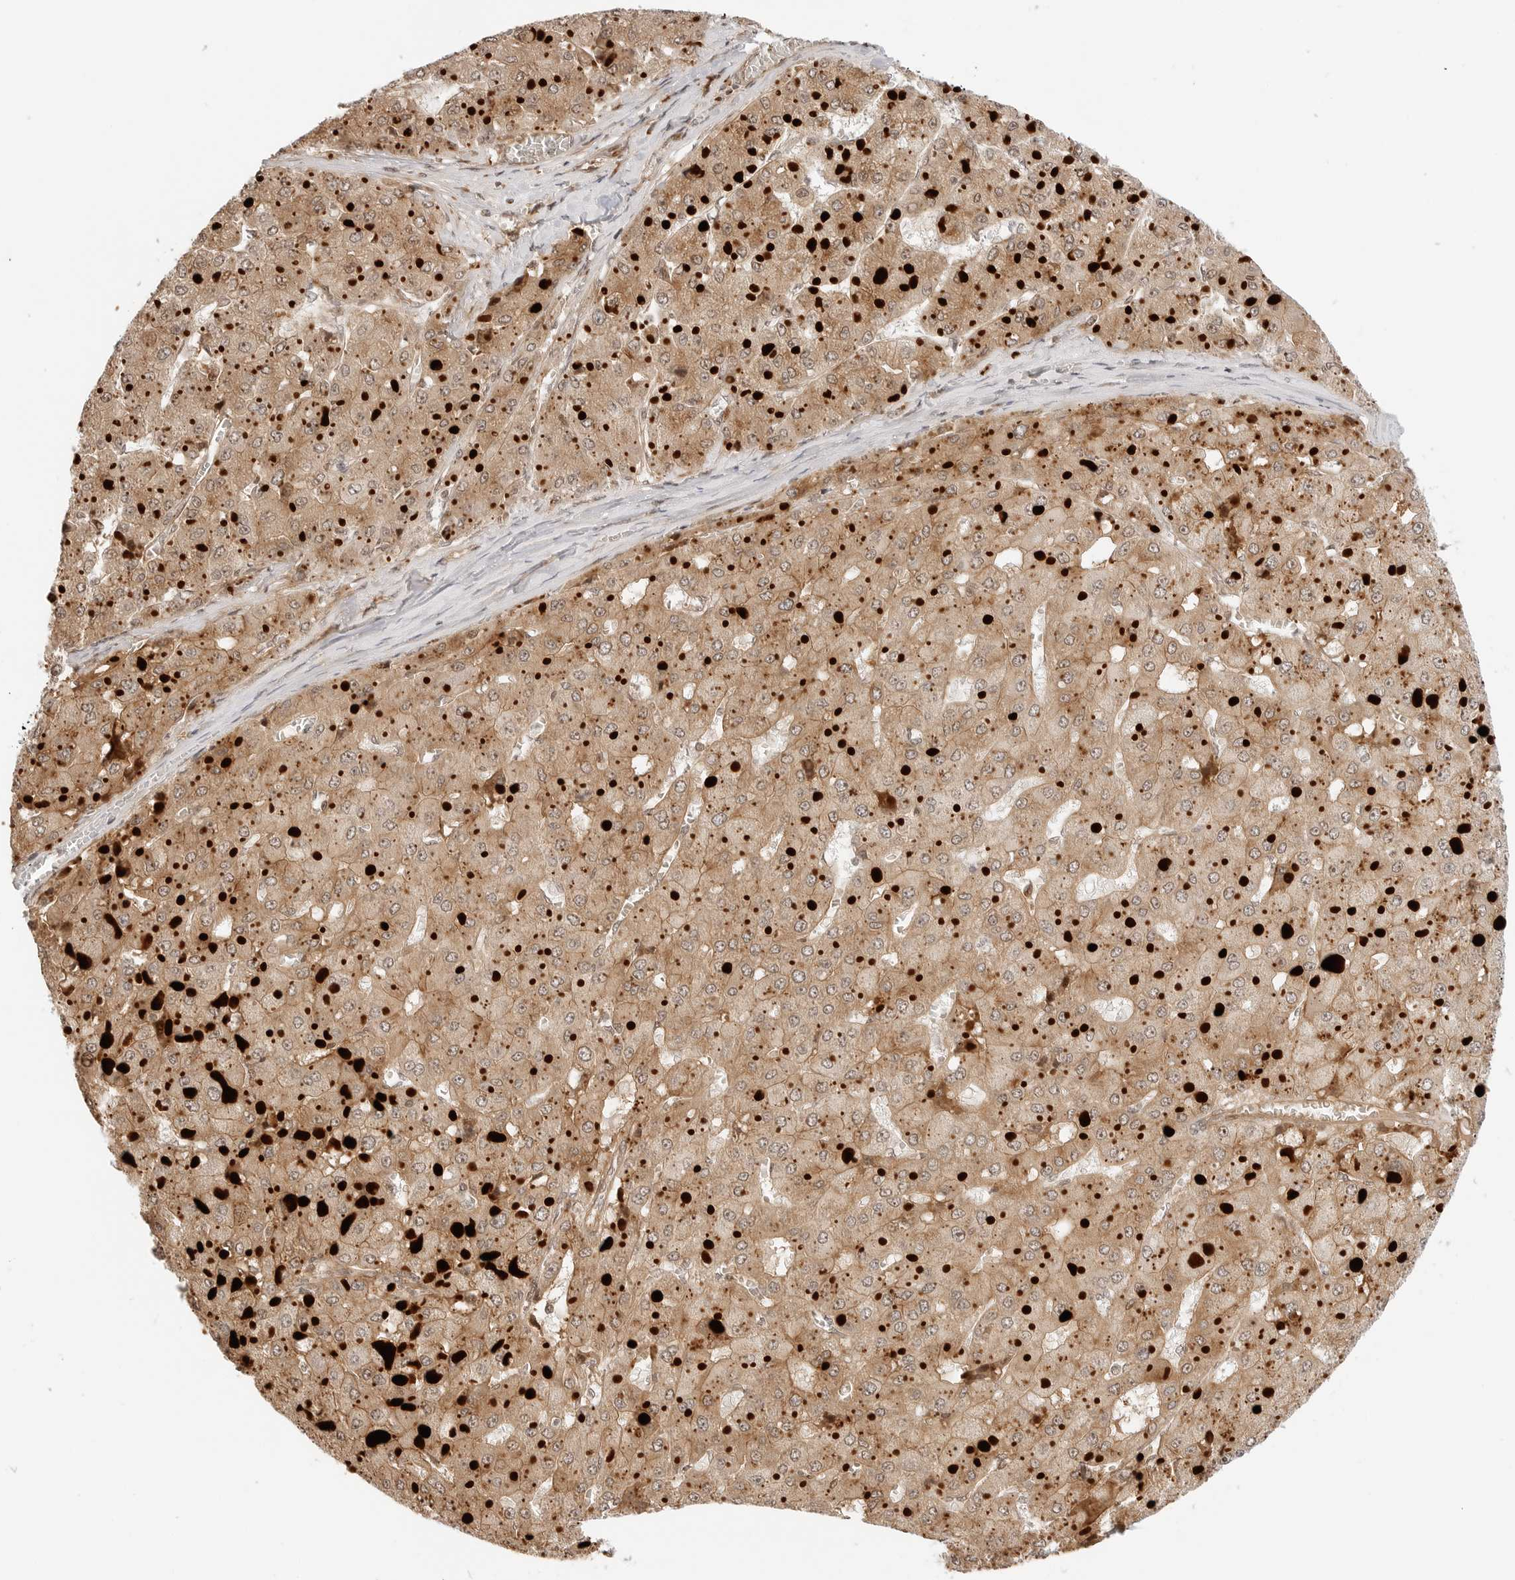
{"staining": {"intensity": "moderate", "quantity": ">75%", "location": "cytoplasmic/membranous"}, "tissue": "liver cancer", "cell_type": "Tumor cells", "image_type": "cancer", "snomed": [{"axis": "morphology", "description": "Carcinoma, Hepatocellular, NOS"}, {"axis": "topography", "description": "Liver"}], "caption": "Protein staining reveals moderate cytoplasmic/membranous staining in approximately >75% of tumor cells in liver cancer.", "gene": "GEM", "patient": {"sex": "female", "age": 73}}